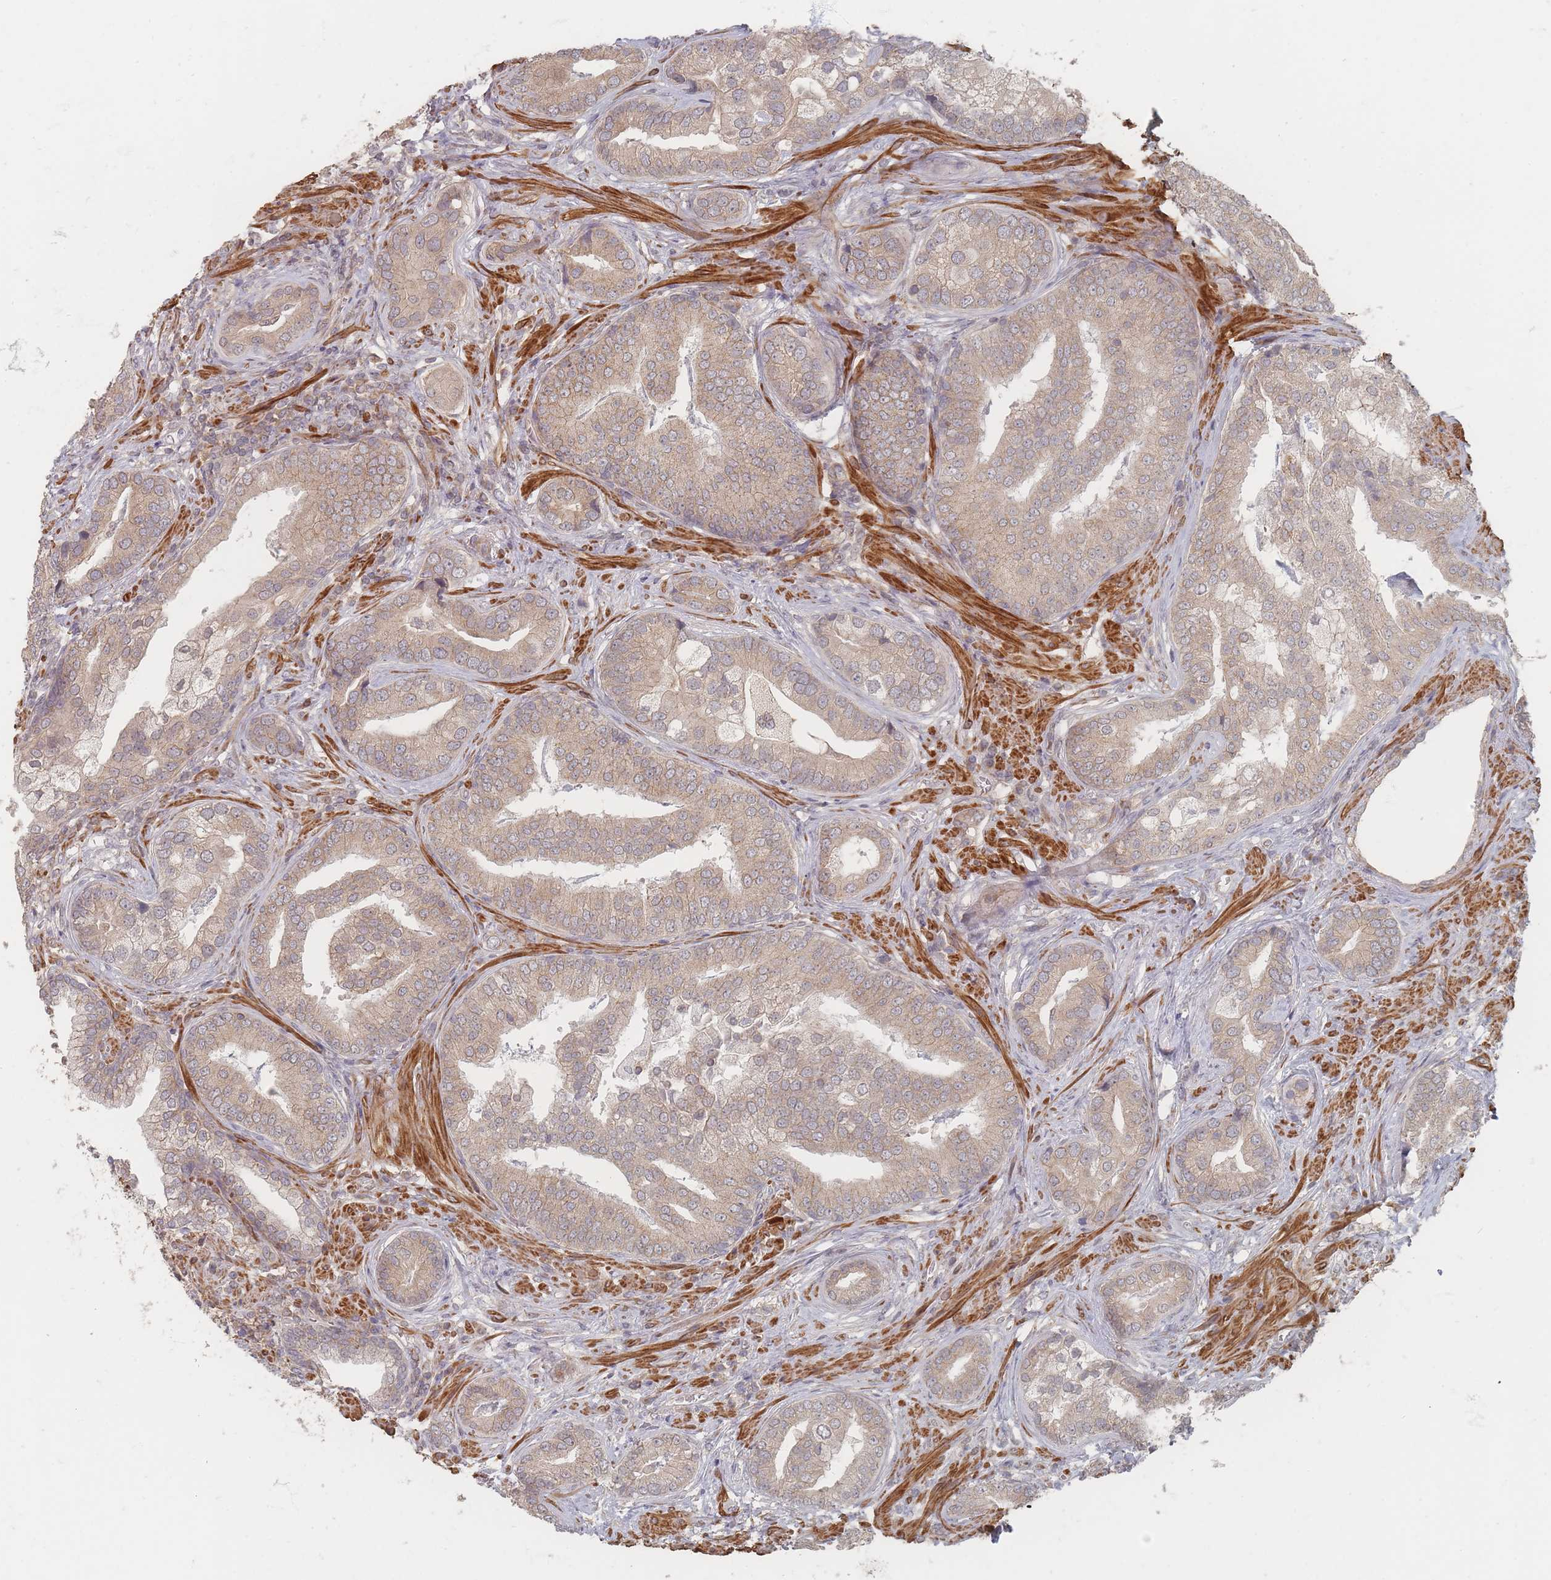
{"staining": {"intensity": "weak", "quantity": ">75%", "location": "cytoplasmic/membranous"}, "tissue": "prostate cancer", "cell_type": "Tumor cells", "image_type": "cancer", "snomed": [{"axis": "morphology", "description": "Adenocarcinoma, High grade"}, {"axis": "topography", "description": "Prostate"}], "caption": "Protein staining displays weak cytoplasmic/membranous staining in about >75% of tumor cells in prostate cancer.", "gene": "GLE1", "patient": {"sex": "male", "age": 55}}